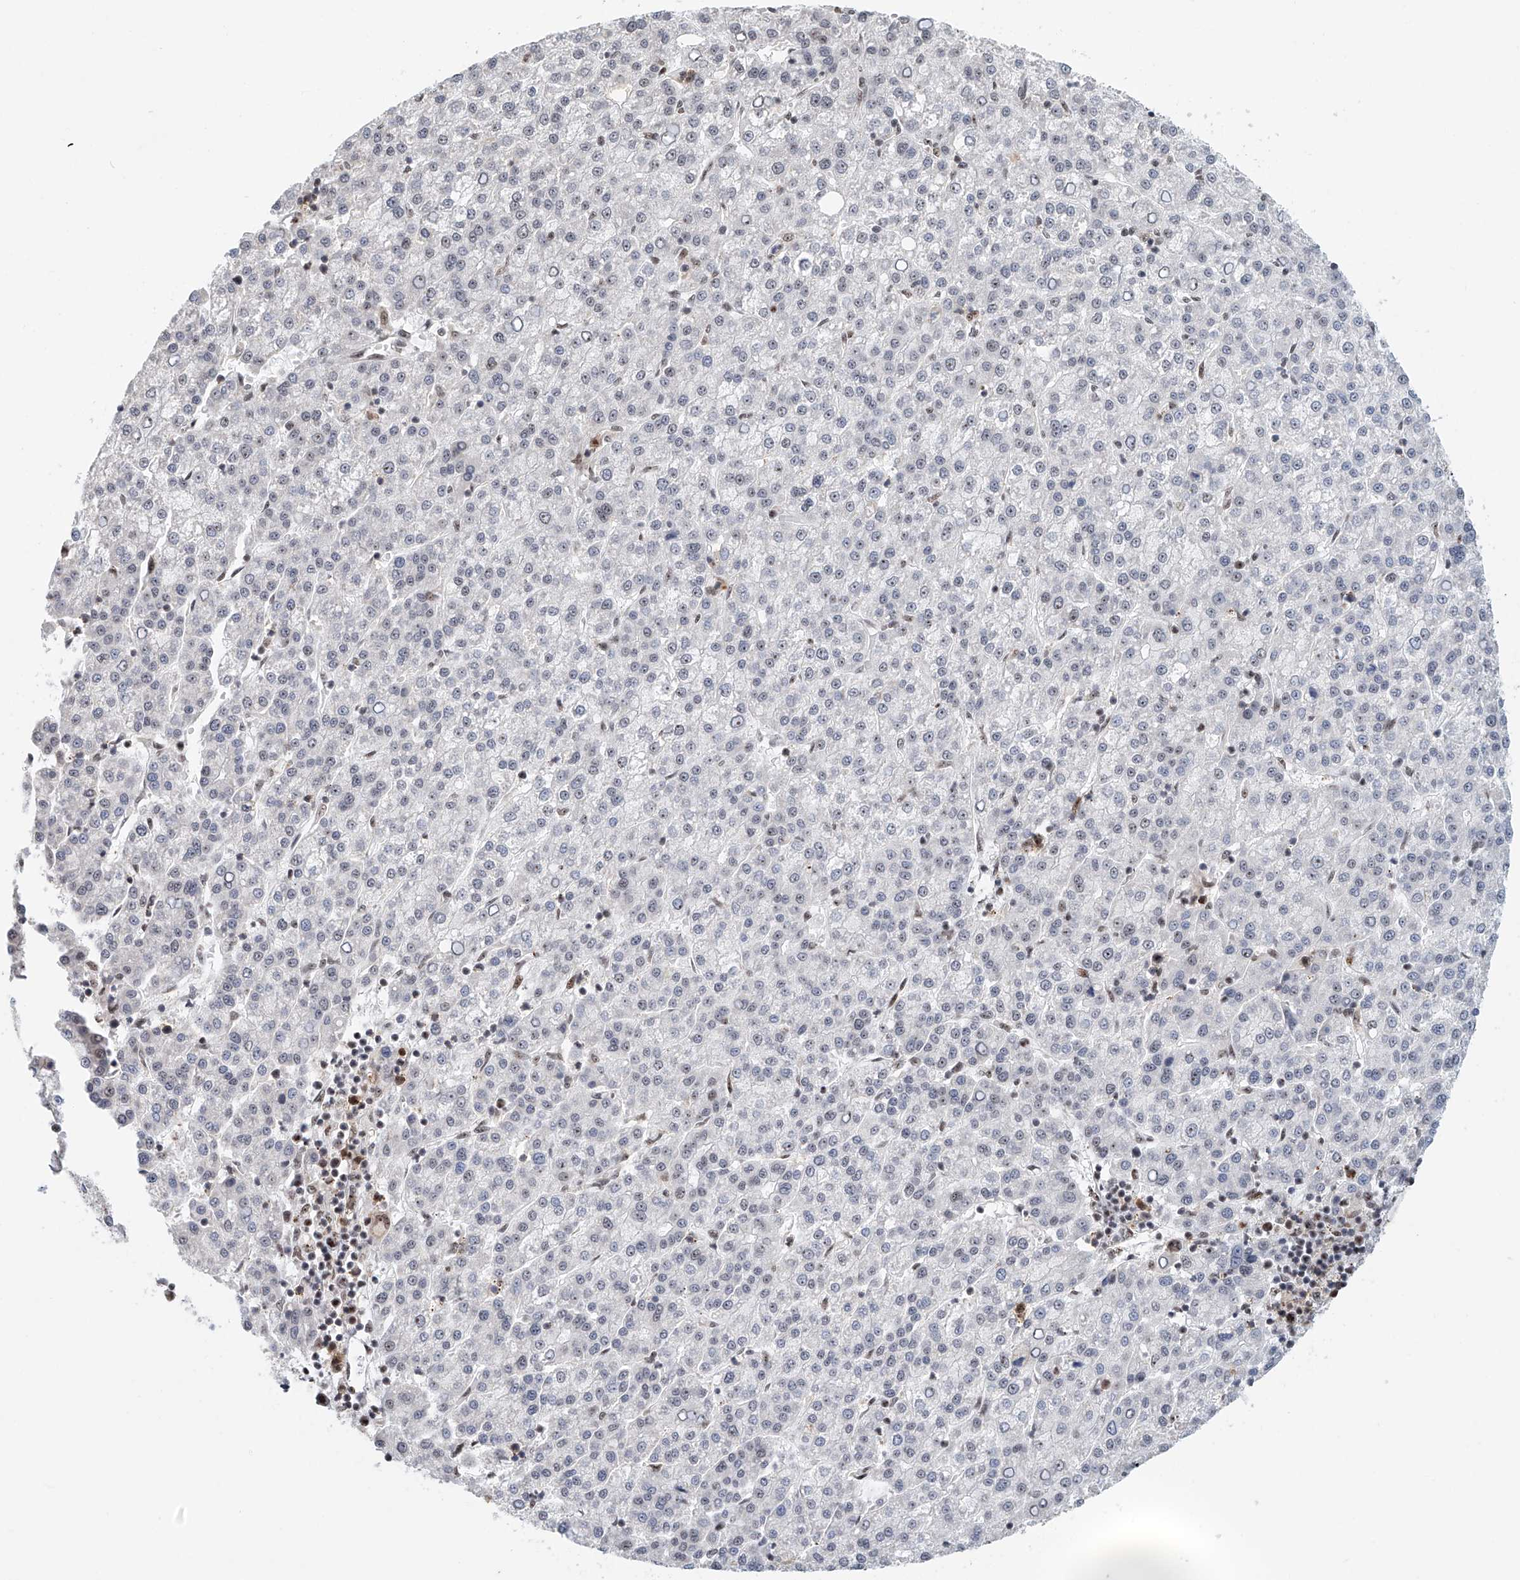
{"staining": {"intensity": "negative", "quantity": "none", "location": "none"}, "tissue": "liver cancer", "cell_type": "Tumor cells", "image_type": "cancer", "snomed": [{"axis": "morphology", "description": "Carcinoma, Hepatocellular, NOS"}, {"axis": "topography", "description": "Liver"}], "caption": "The IHC micrograph has no significant expression in tumor cells of liver cancer (hepatocellular carcinoma) tissue.", "gene": "PRUNE2", "patient": {"sex": "female", "age": 58}}